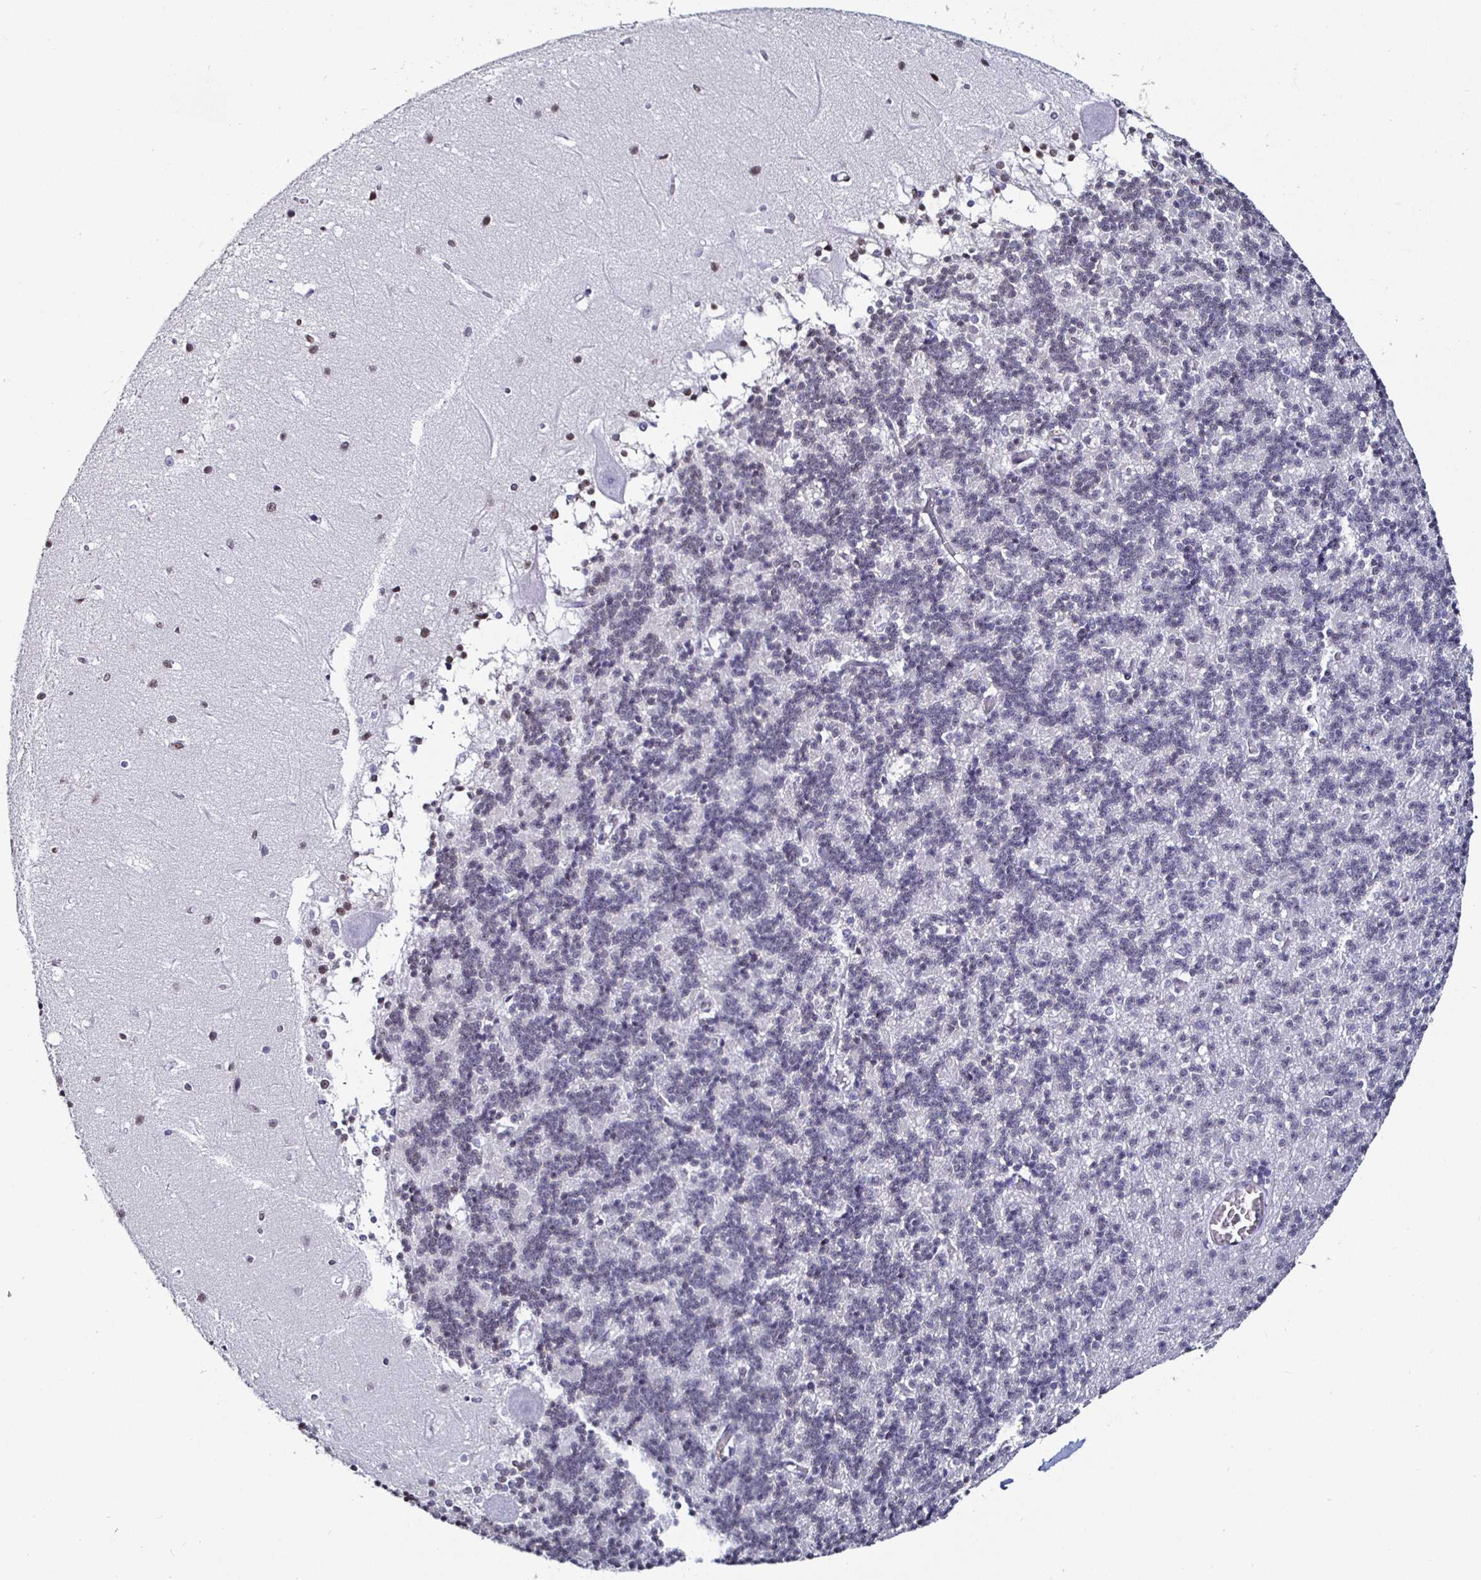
{"staining": {"intensity": "weak", "quantity": "<25%", "location": "nuclear"}, "tissue": "cerebellum", "cell_type": "Cells in granular layer", "image_type": "normal", "snomed": [{"axis": "morphology", "description": "Normal tissue, NOS"}, {"axis": "topography", "description": "Cerebellum"}], "caption": "Immunohistochemistry of unremarkable cerebellum exhibits no staining in cells in granular layer.", "gene": "DDX39B", "patient": {"sex": "male", "age": 37}}